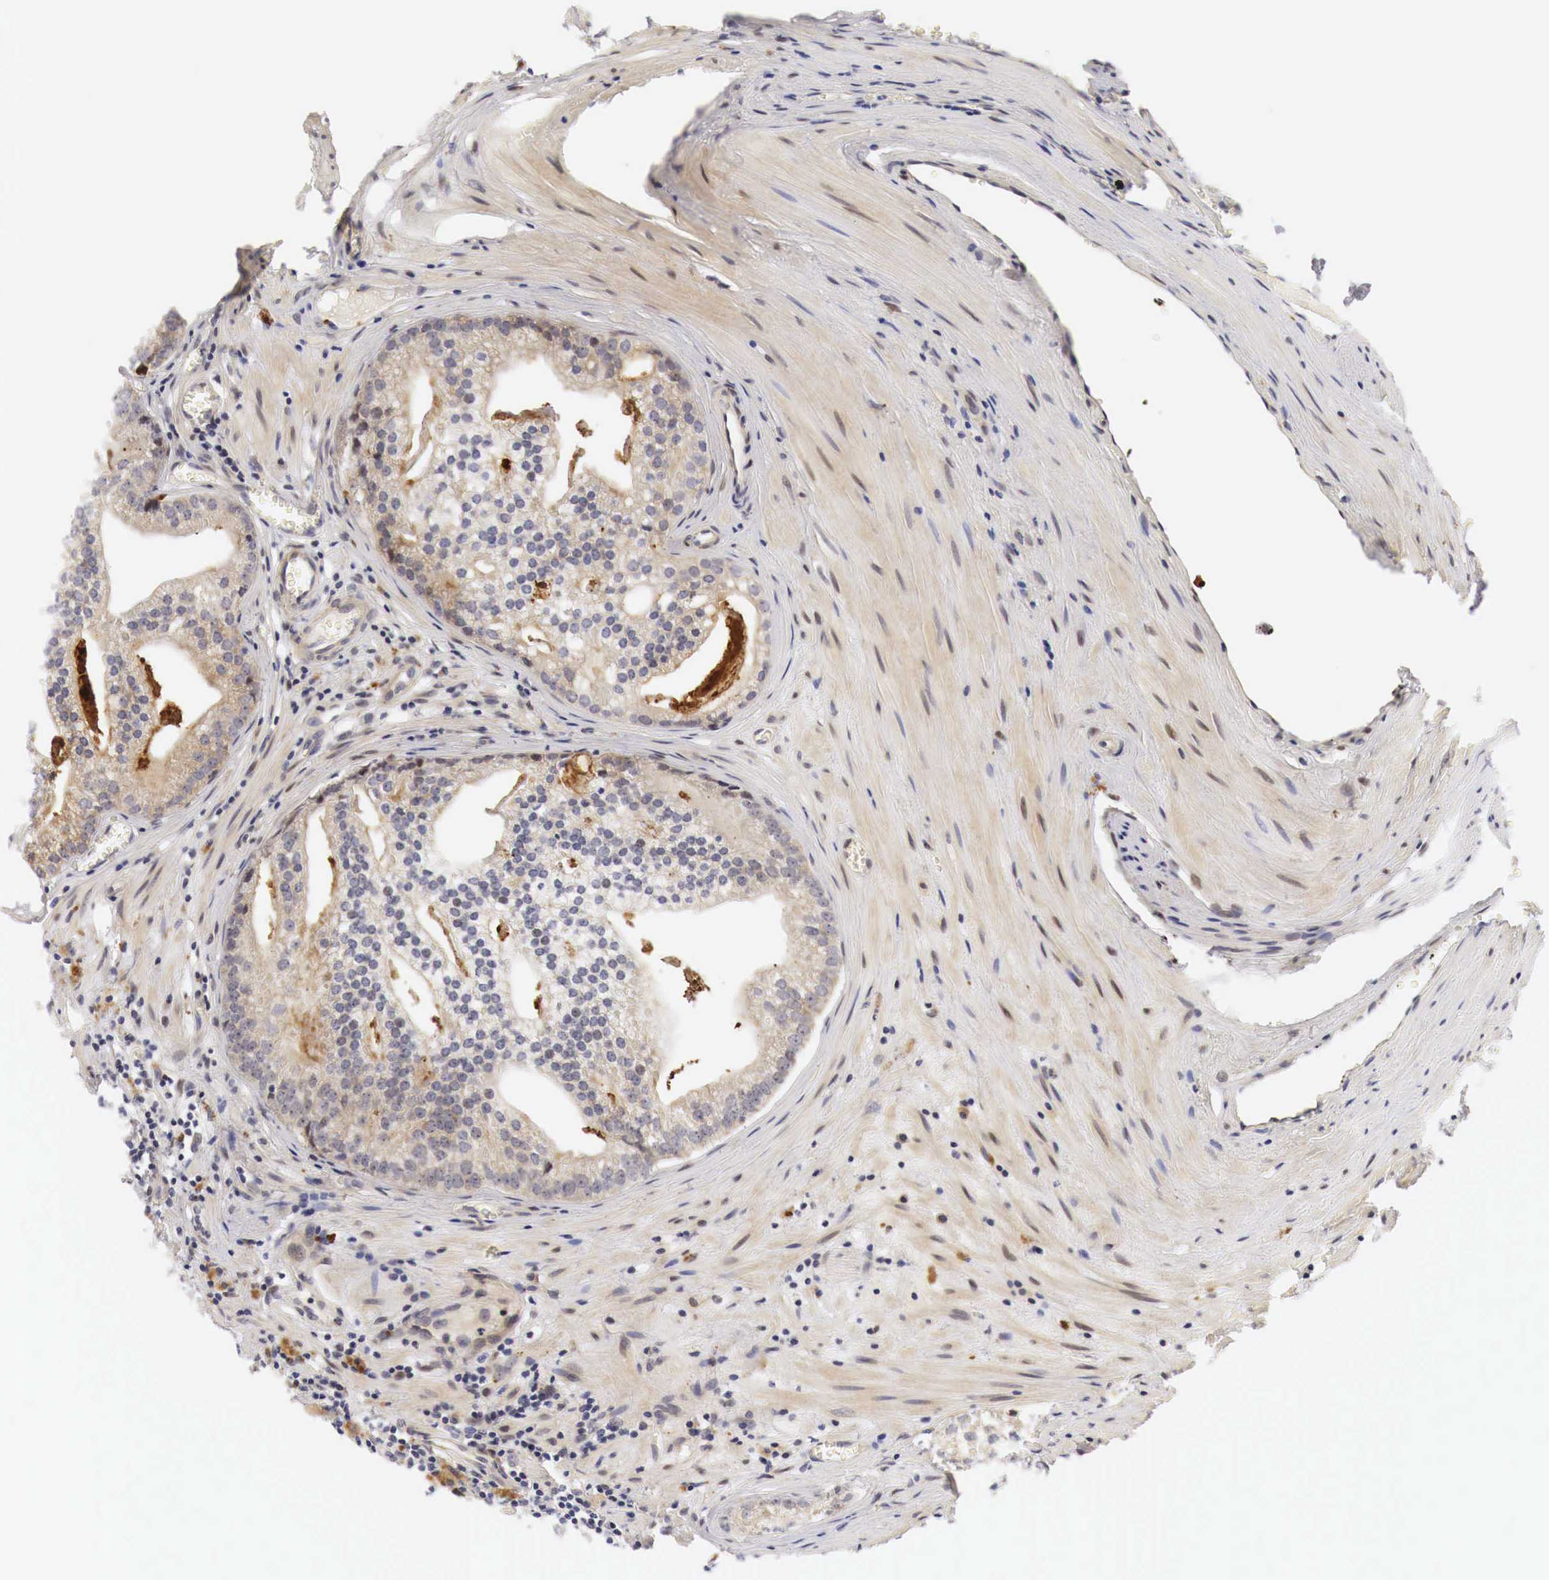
{"staining": {"intensity": "weak", "quantity": "25%-75%", "location": "cytoplasmic/membranous"}, "tissue": "prostate cancer", "cell_type": "Tumor cells", "image_type": "cancer", "snomed": [{"axis": "morphology", "description": "Adenocarcinoma, High grade"}, {"axis": "topography", "description": "Prostate"}], "caption": "Immunohistochemical staining of prostate cancer (adenocarcinoma (high-grade)) demonstrates low levels of weak cytoplasmic/membranous staining in about 25%-75% of tumor cells.", "gene": "CASP3", "patient": {"sex": "male", "age": 56}}